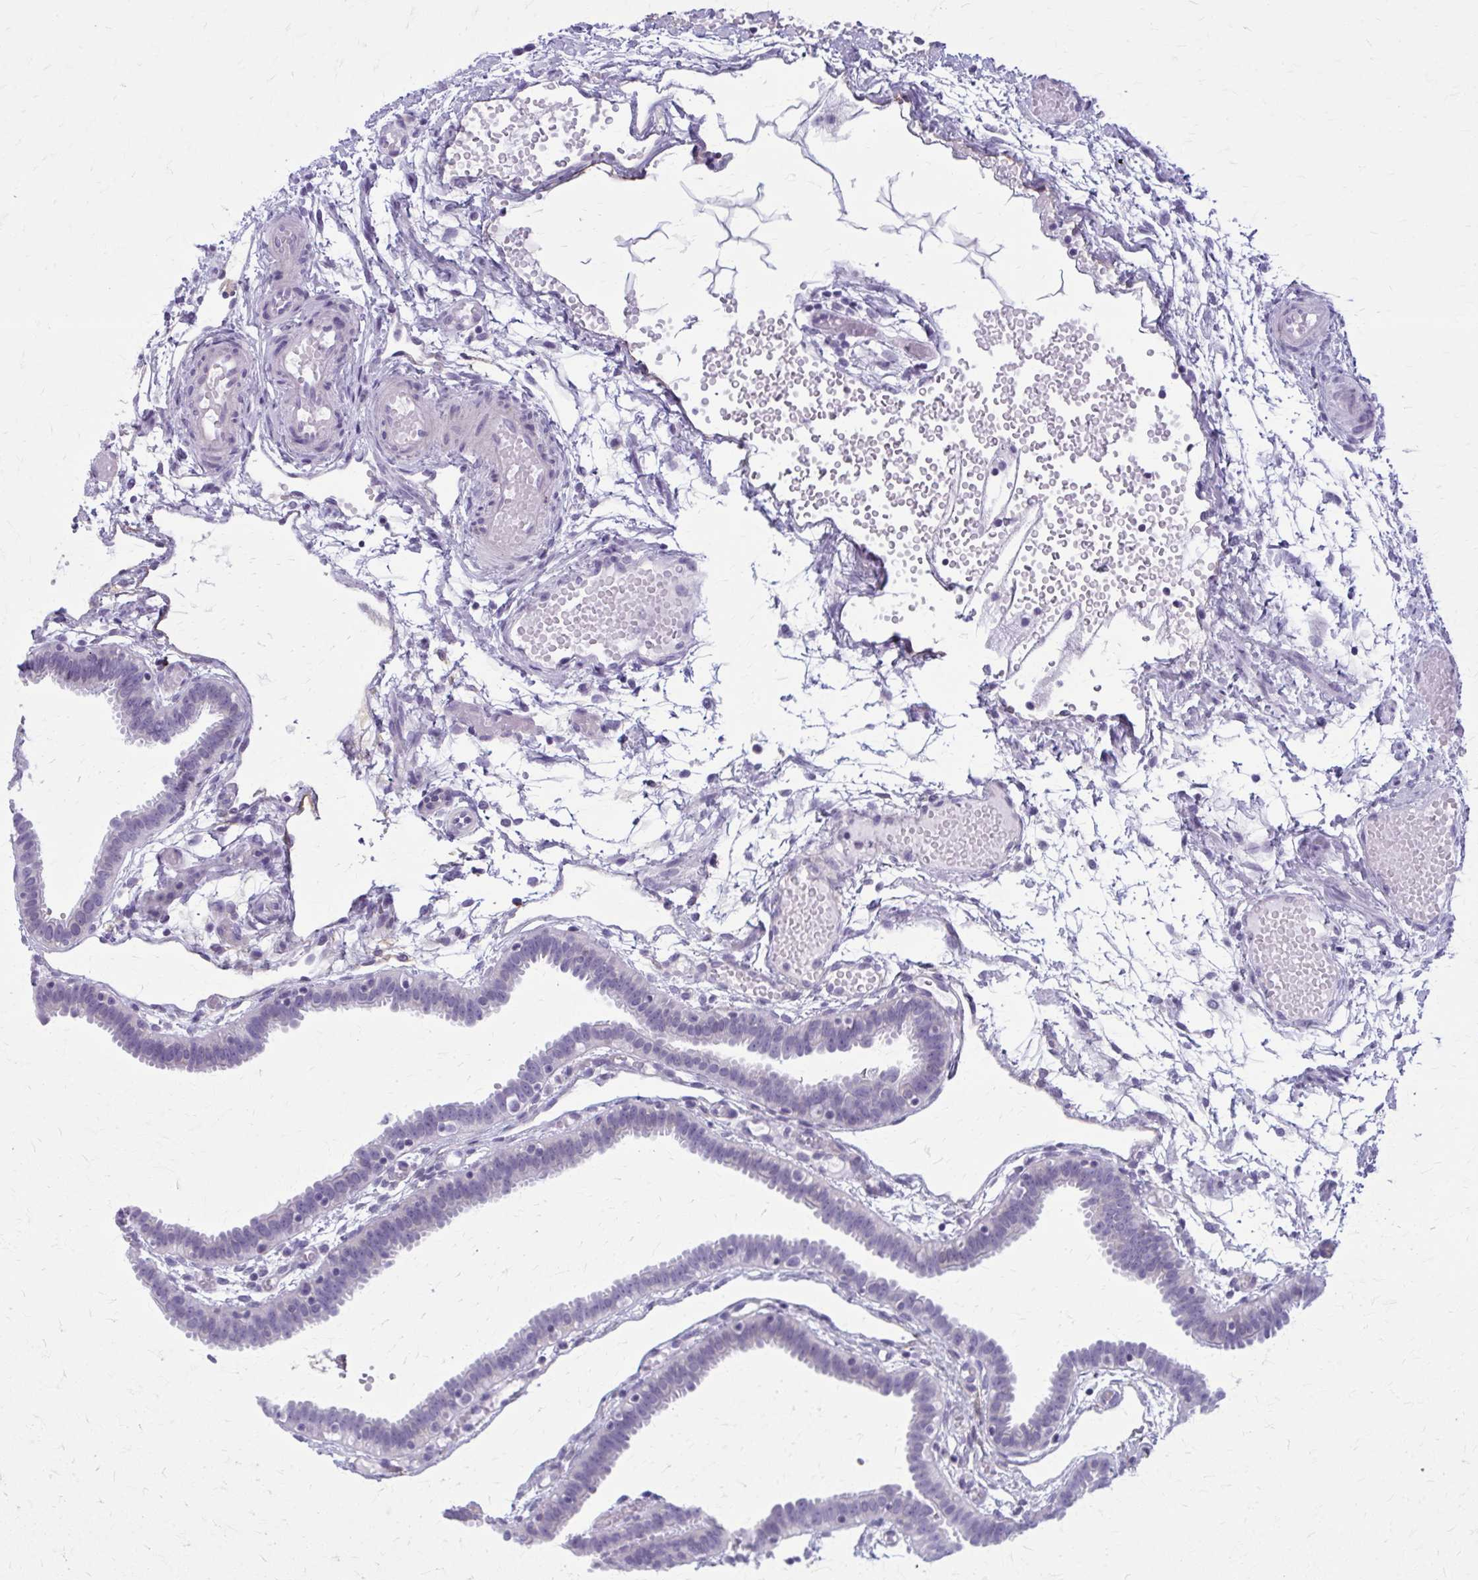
{"staining": {"intensity": "negative", "quantity": "none", "location": "none"}, "tissue": "fallopian tube", "cell_type": "Glandular cells", "image_type": "normal", "snomed": [{"axis": "morphology", "description": "Normal tissue, NOS"}, {"axis": "topography", "description": "Fallopian tube"}], "caption": "This histopathology image is of normal fallopian tube stained with immunohistochemistry to label a protein in brown with the nuclei are counter-stained blue. There is no staining in glandular cells. (DAB immunohistochemistry visualized using brightfield microscopy, high magnification).", "gene": "CASQ2", "patient": {"sex": "female", "age": 37}}